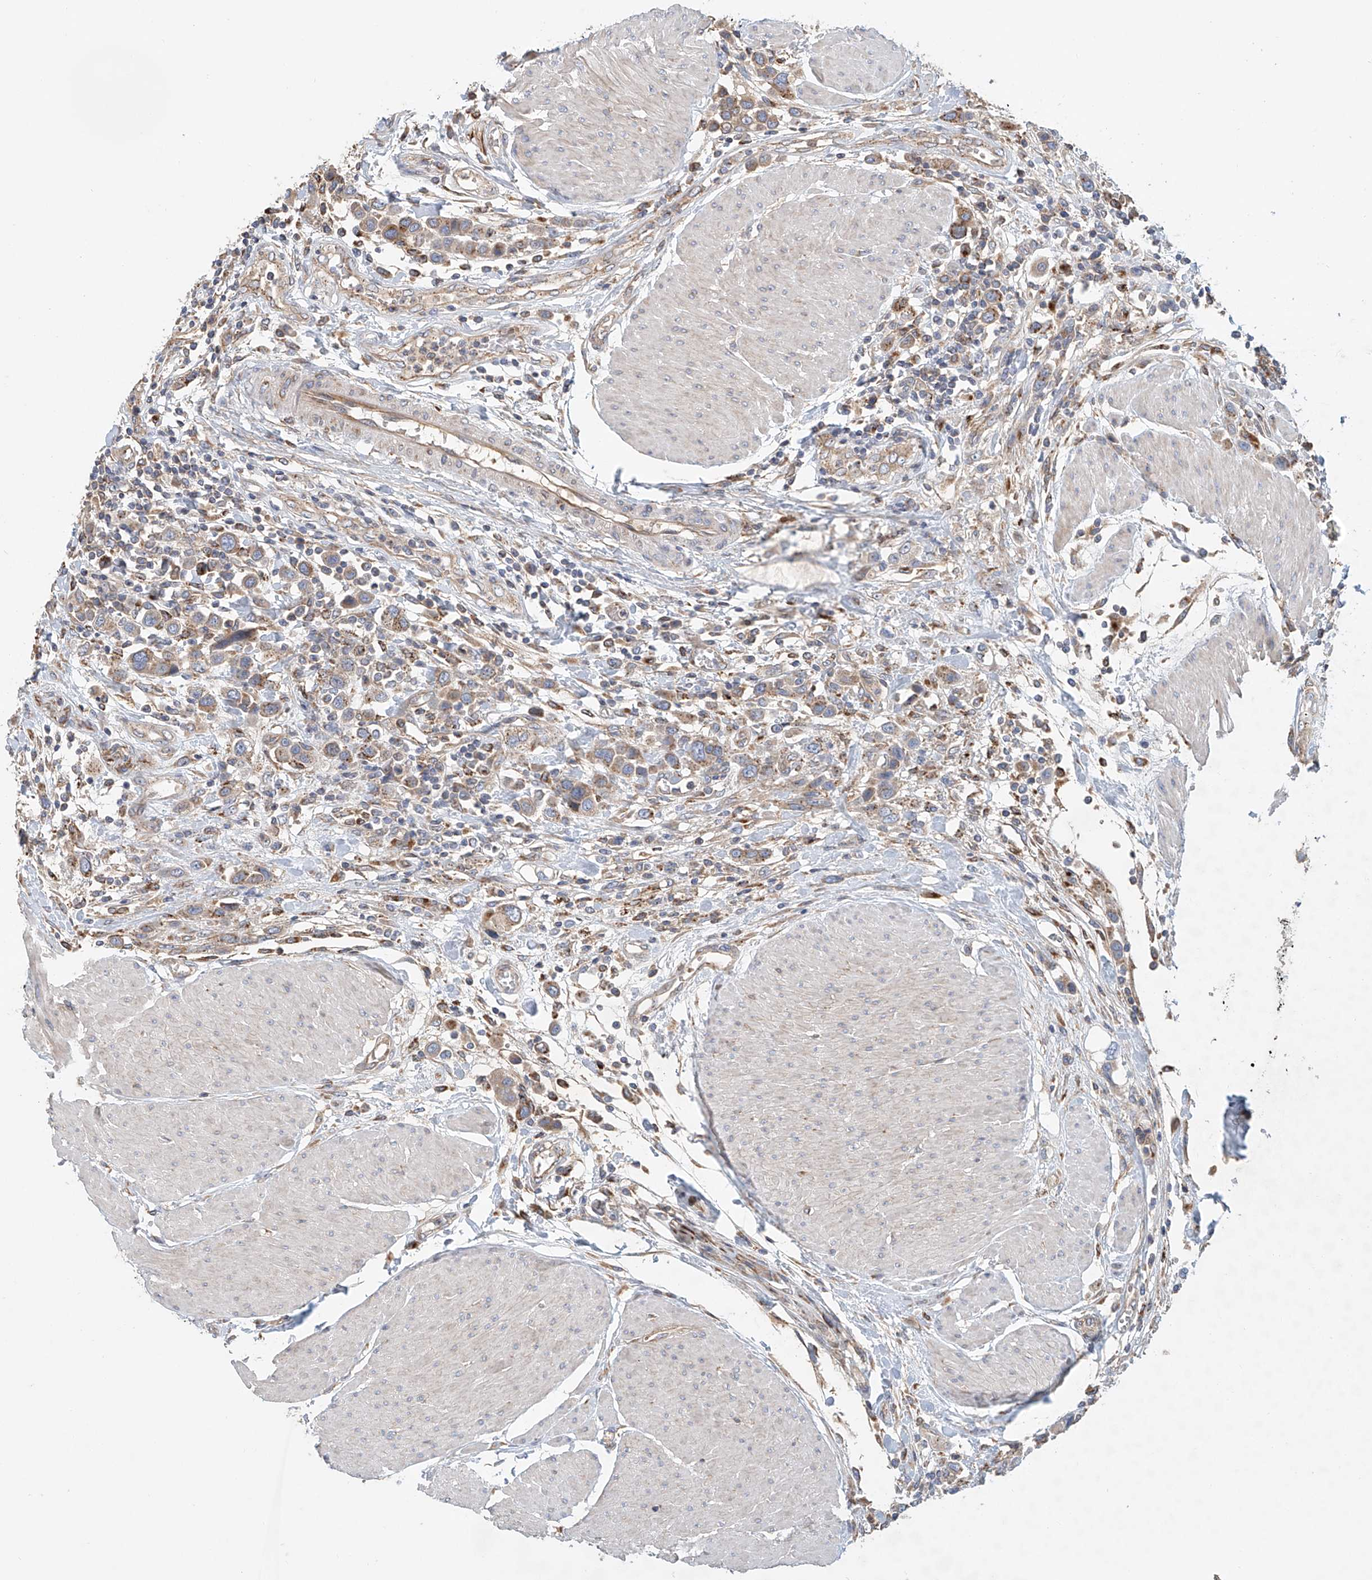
{"staining": {"intensity": "weak", "quantity": "25%-75%", "location": "cytoplasmic/membranous"}, "tissue": "urothelial cancer", "cell_type": "Tumor cells", "image_type": "cancer", "snomed": [{"axis": "morphology", "description": "Urothelial carcinoma, High grade"}, {"axis": "topography", "description": "Urinary bladder"}], "caption": "Urothelial cancer stained with a protein marker demonstrates weak staining in tumor cells.", "gene": "HGSNAT", "patient": {"sex": "male", "age": 50}}